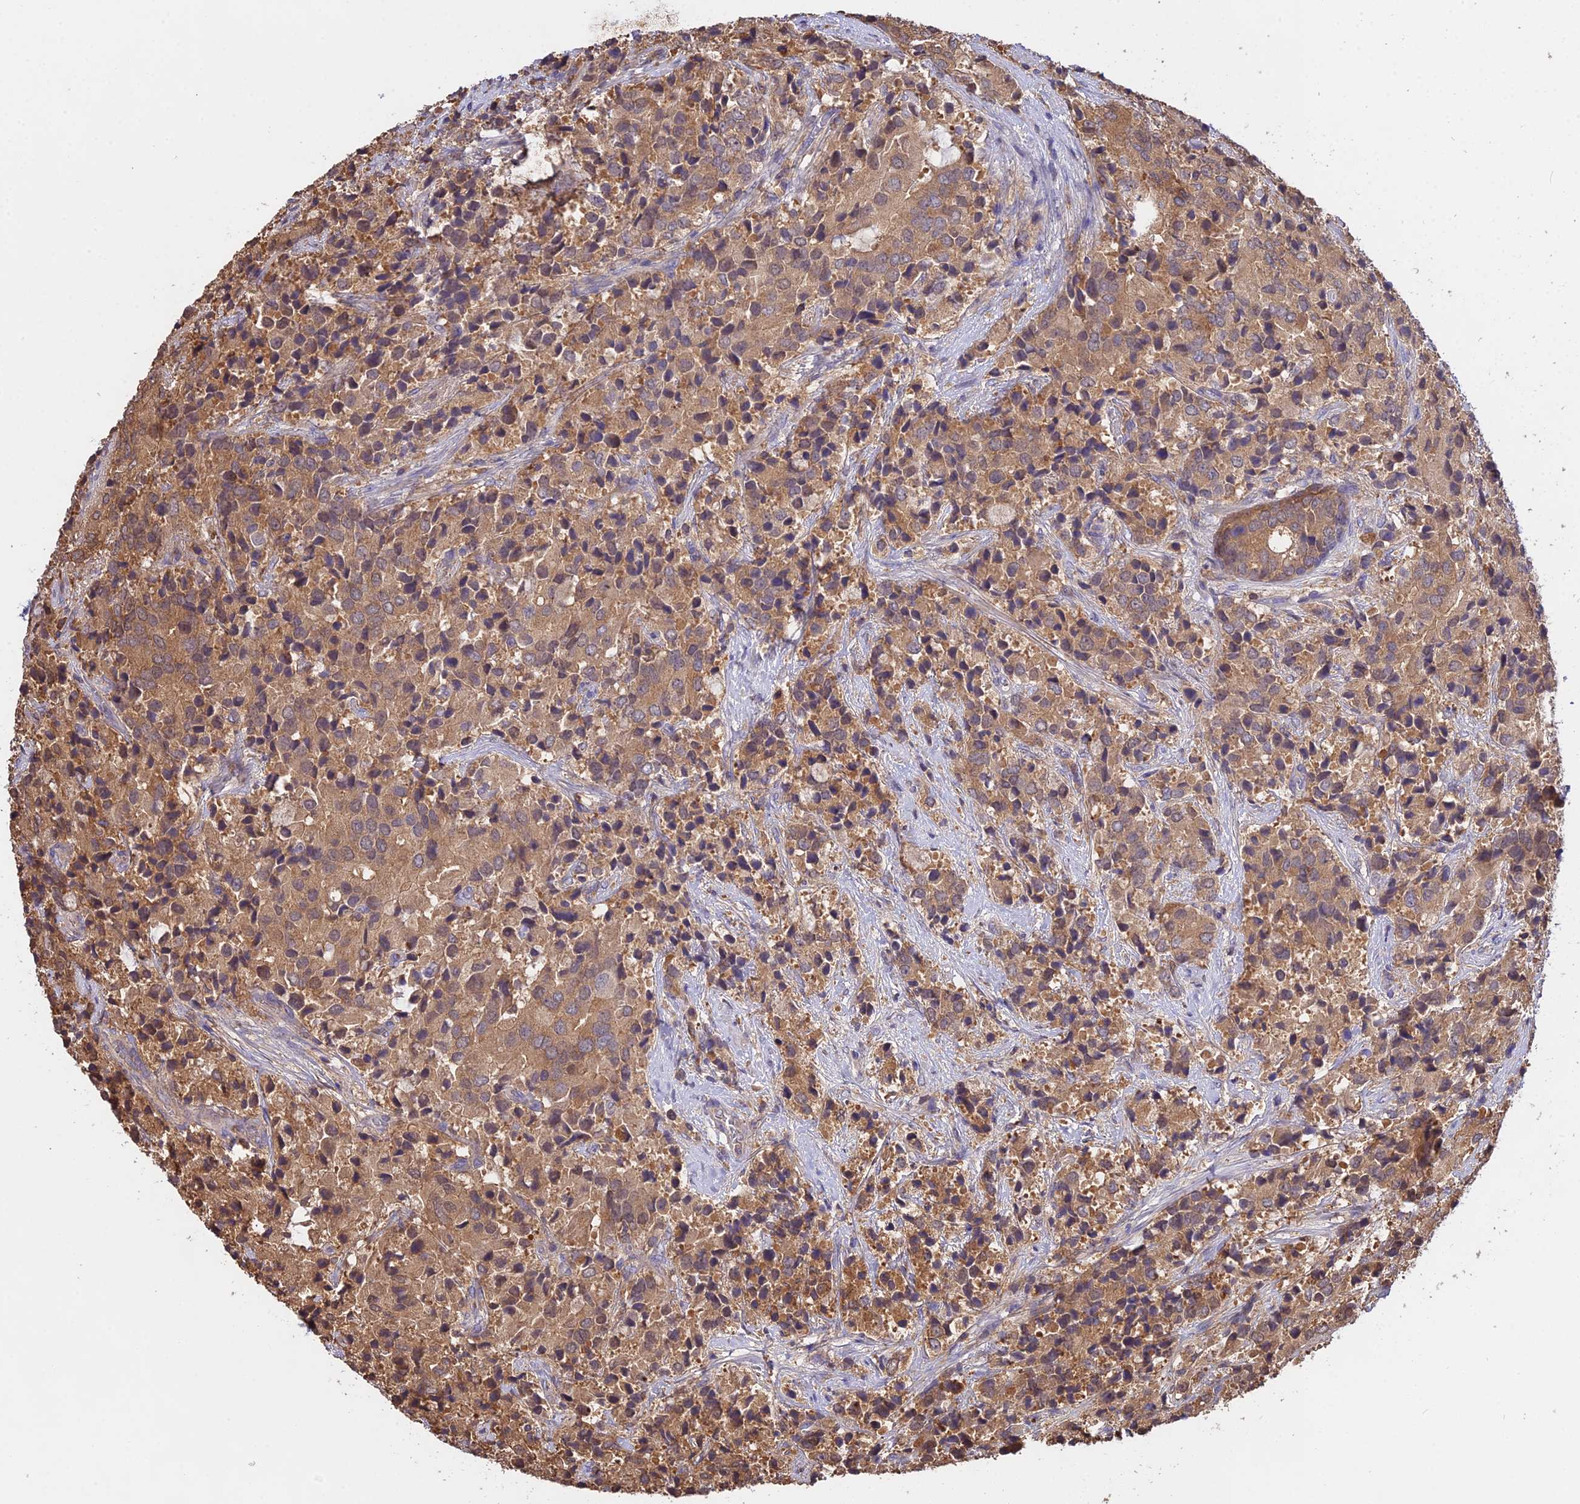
{"staining": {"intensity": "moderate", "quantity": ">75%", "location": "cytoplasmic/membranous"}, "tissue": "prostate cancer", "cell_type": "Tumor cells", "image_type": "cancer", "snomed": [{"axis": "morphology", "description": "Adenocarcinoma, High grade"}, {"axis": "topography", "description": "Prostate"}], "caption": "Prostate cancer was stained to show a protein in brown. There is medium levels of moderate cytoplasmic/membranous staining in about >75% of tumor cells. The staining was performed using DAB, with brown indicating positive protein expression. Nuclei are stained blue with hematoxylin.", "gene": "FBP1", "patient": {"sex": "male", "age": 62}}